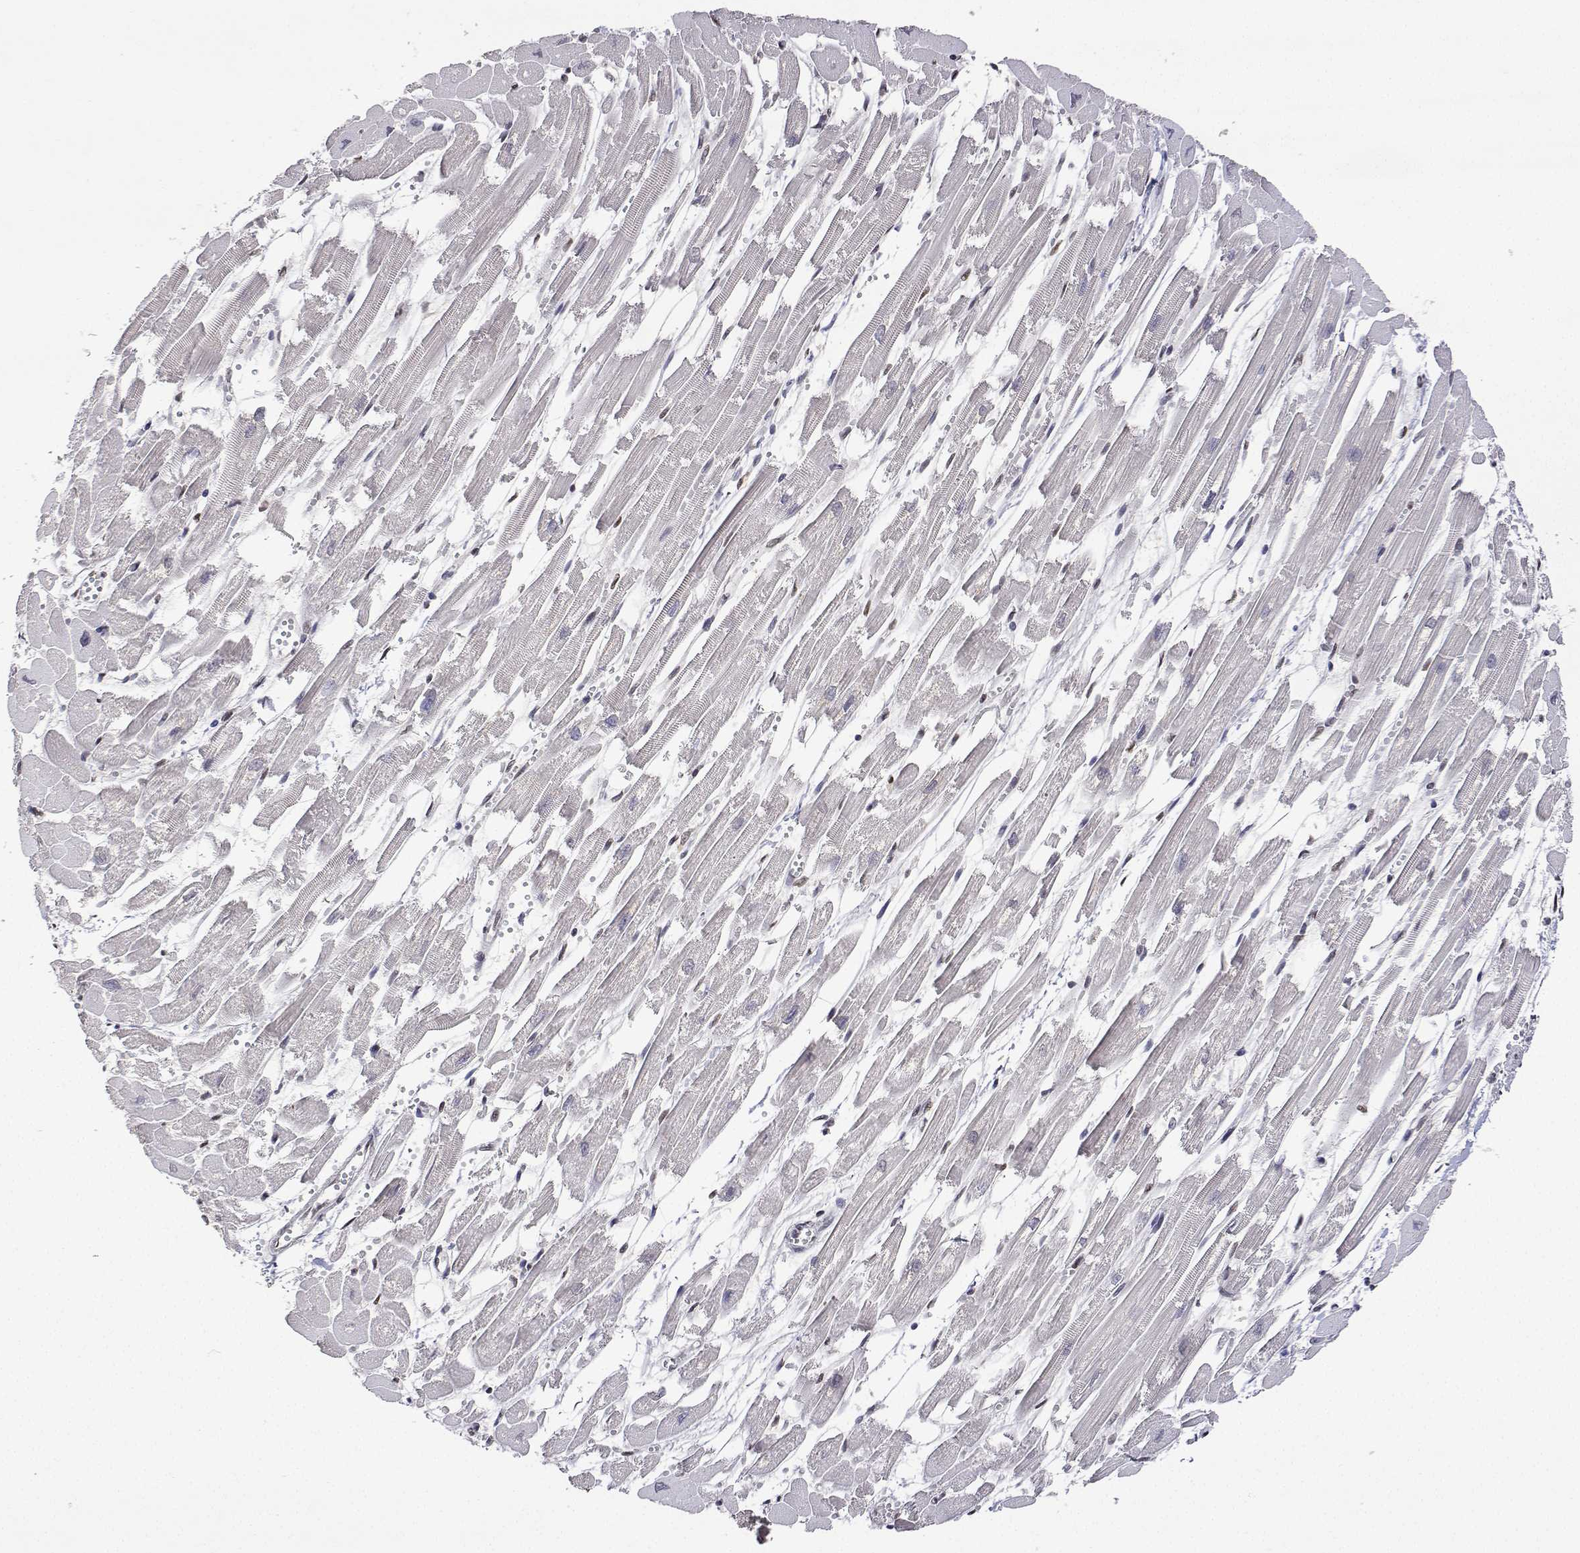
{"staining": {"intensity": "weak", "quantity": "25%-75%", "location": "nuclear"}, "tissue": "heart muscle", "cell_type": "Cardiomyocytes", "image_type": "normal", "snomed": [{"axis": "morphology", "description": "Normal tissue, NOS"}, {"axis": "topography", "description": "Heart"}], "caption": "Protein analysis of normal heart muscle reveals weak nuclear positivity in about 25%-75% of cardiomyocytes.", "gene": "XPC", "patient": {"sex": "female", "age": 52}}